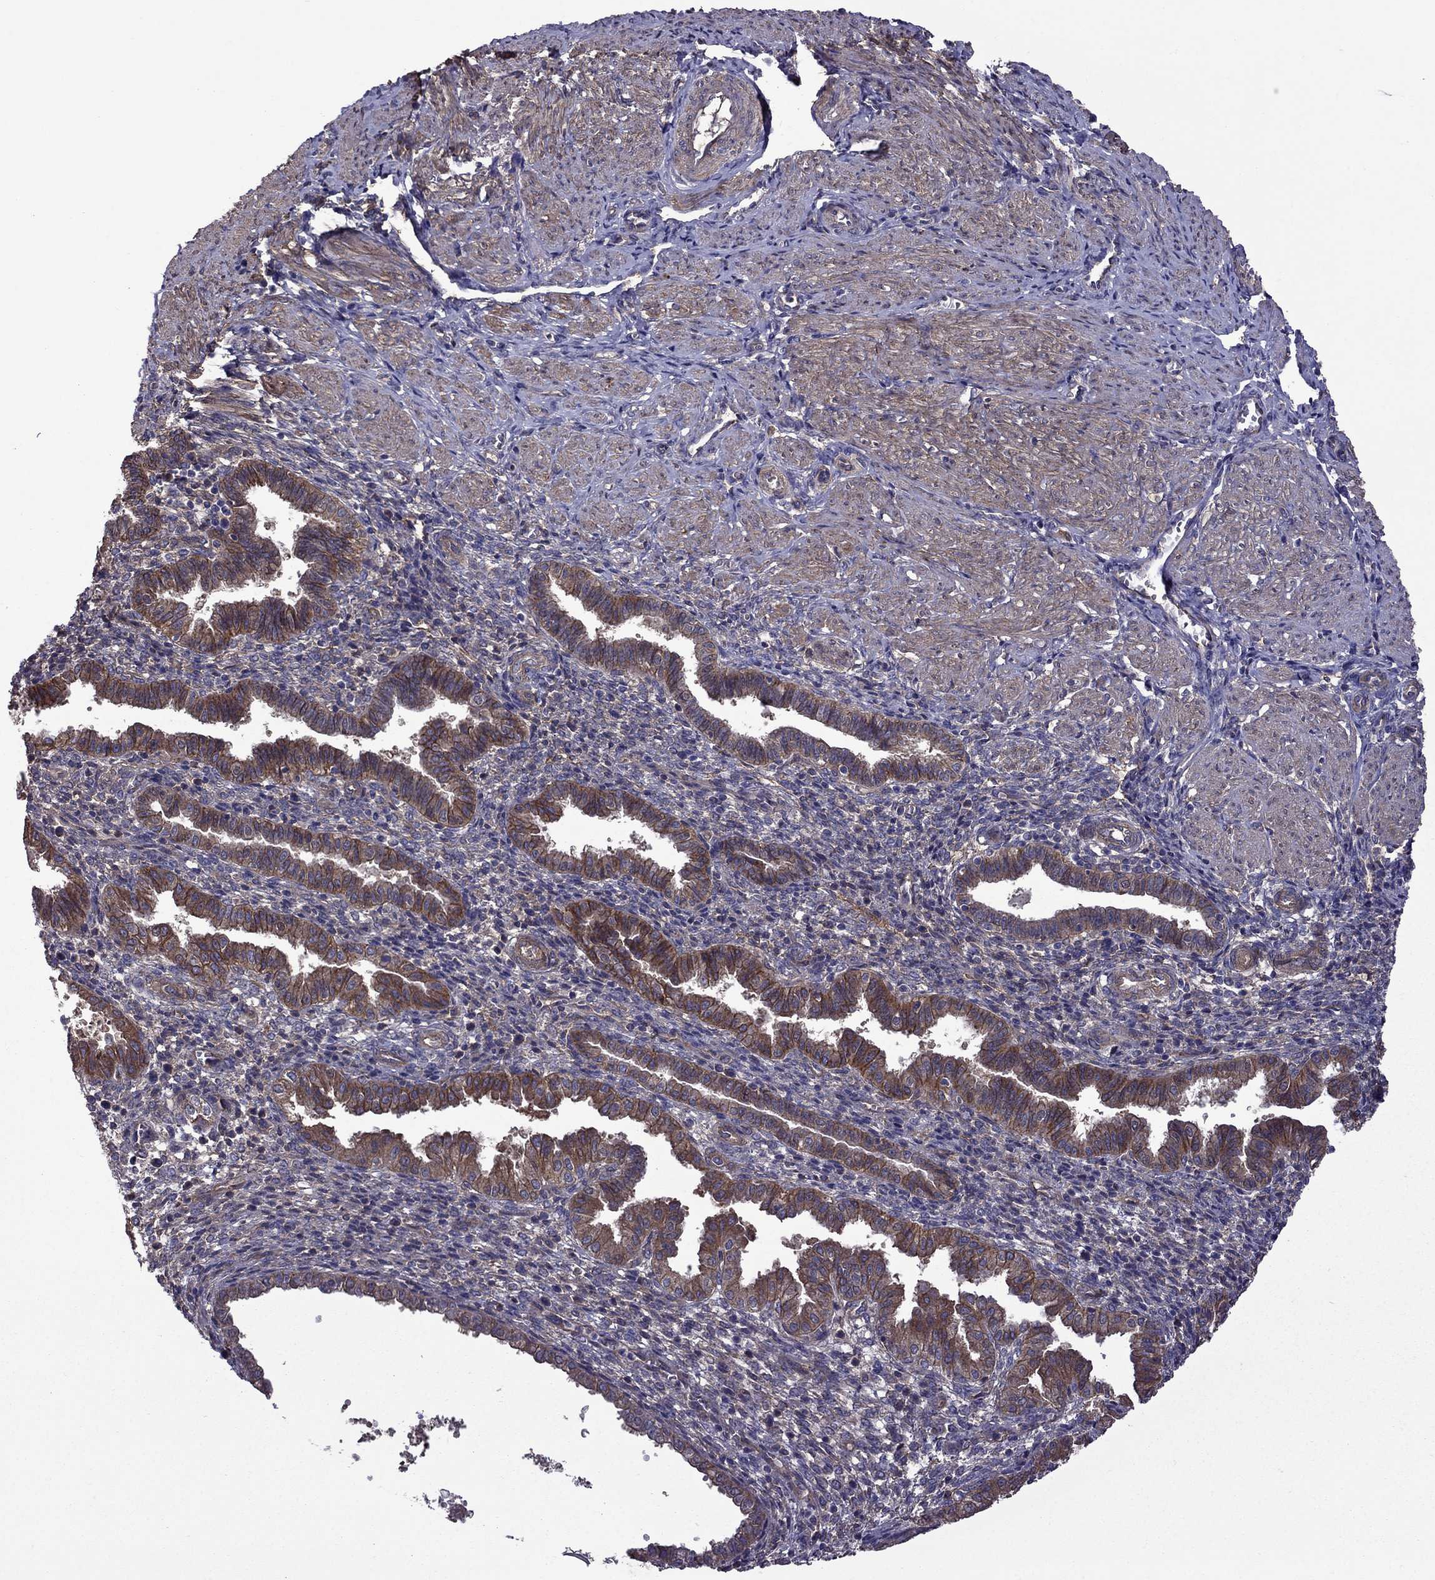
{"staining": {"intensity": "negative", "quantity": "none", "location": "none"}, "tissue": "endometrium", "cell_type": "Cells in endometrial stroma", "image_type": "normal", "snomed": [{"axis": "morphology", "description": "Normal tissue, NOS"}, {"axis": "topography", "description": "Endometrium"}], "caption": "Normal endometrium was stained to show a protein in brown. There is no significant expression in cells in endometrial stroma. (Brightfield microscopy of DAB (3,3'-diaminobenzidine) immunohistochemistry at high magnification).", "gene": "ITGB1", "patient": {"sex": "female", "age": 37}}